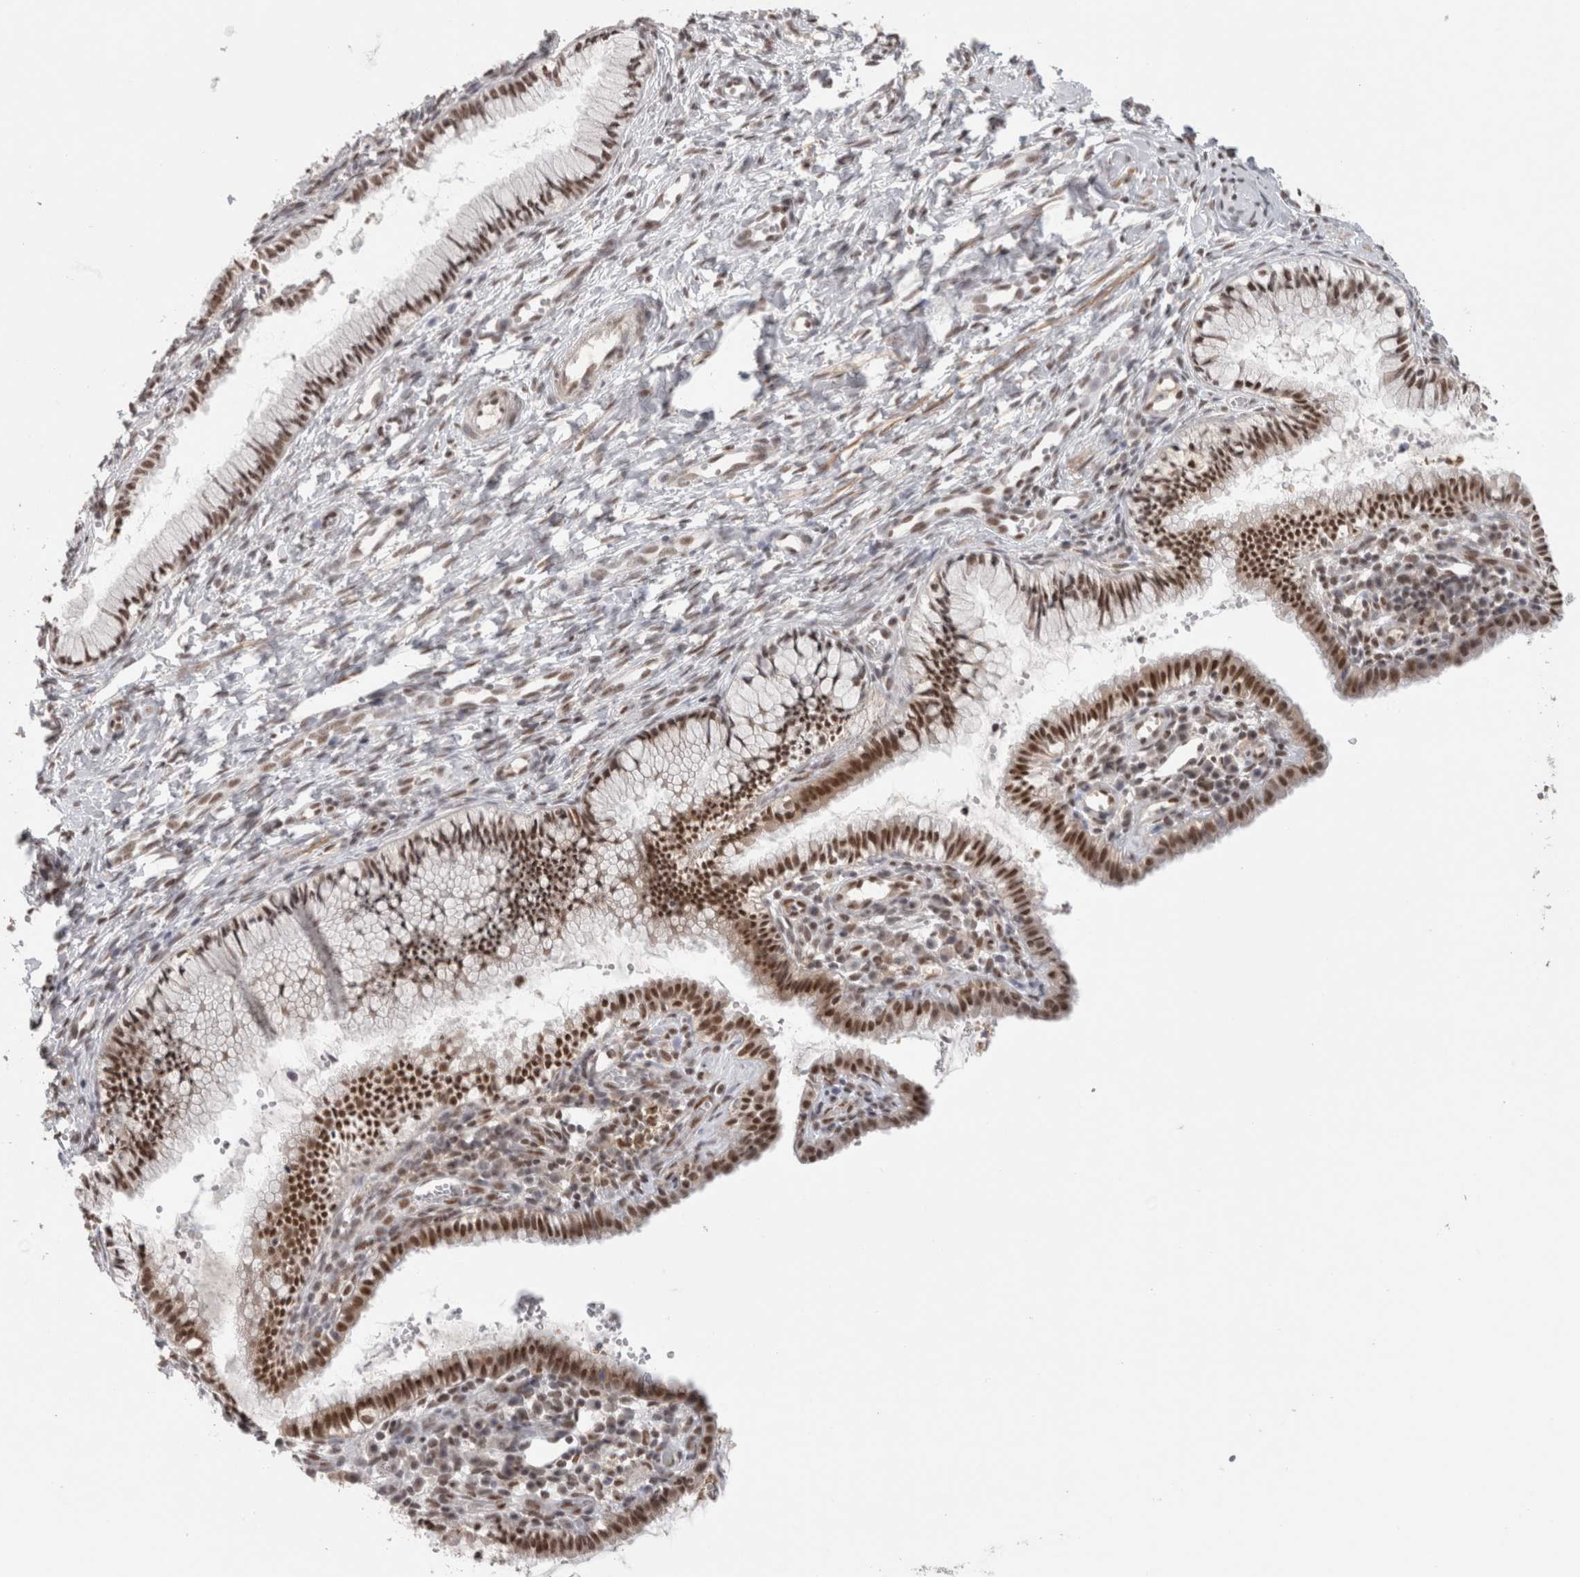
{"staining": {"intensity": "strong", "quantity": ">75%", "location": "nuclear"}, "tissue": "cervix", "cell_type": "Glandular cells", "image_type": "normal", "snomed": [{"axis": "morphology", "description": "Normal tissue, NOS"}, {"axis": "topography", "description": "Cervix"}], "caption": "An immunohistochemistry (IHC) histopathology image of benign tissue is shown. Protein staining in brown labels strong nuclear positivity in cervix within glandular cells. The protein is shown in brown color, while the nuclei are stained blue.", "gene": "ZNF830", "patient": {"sex": "female", "age": 27}}